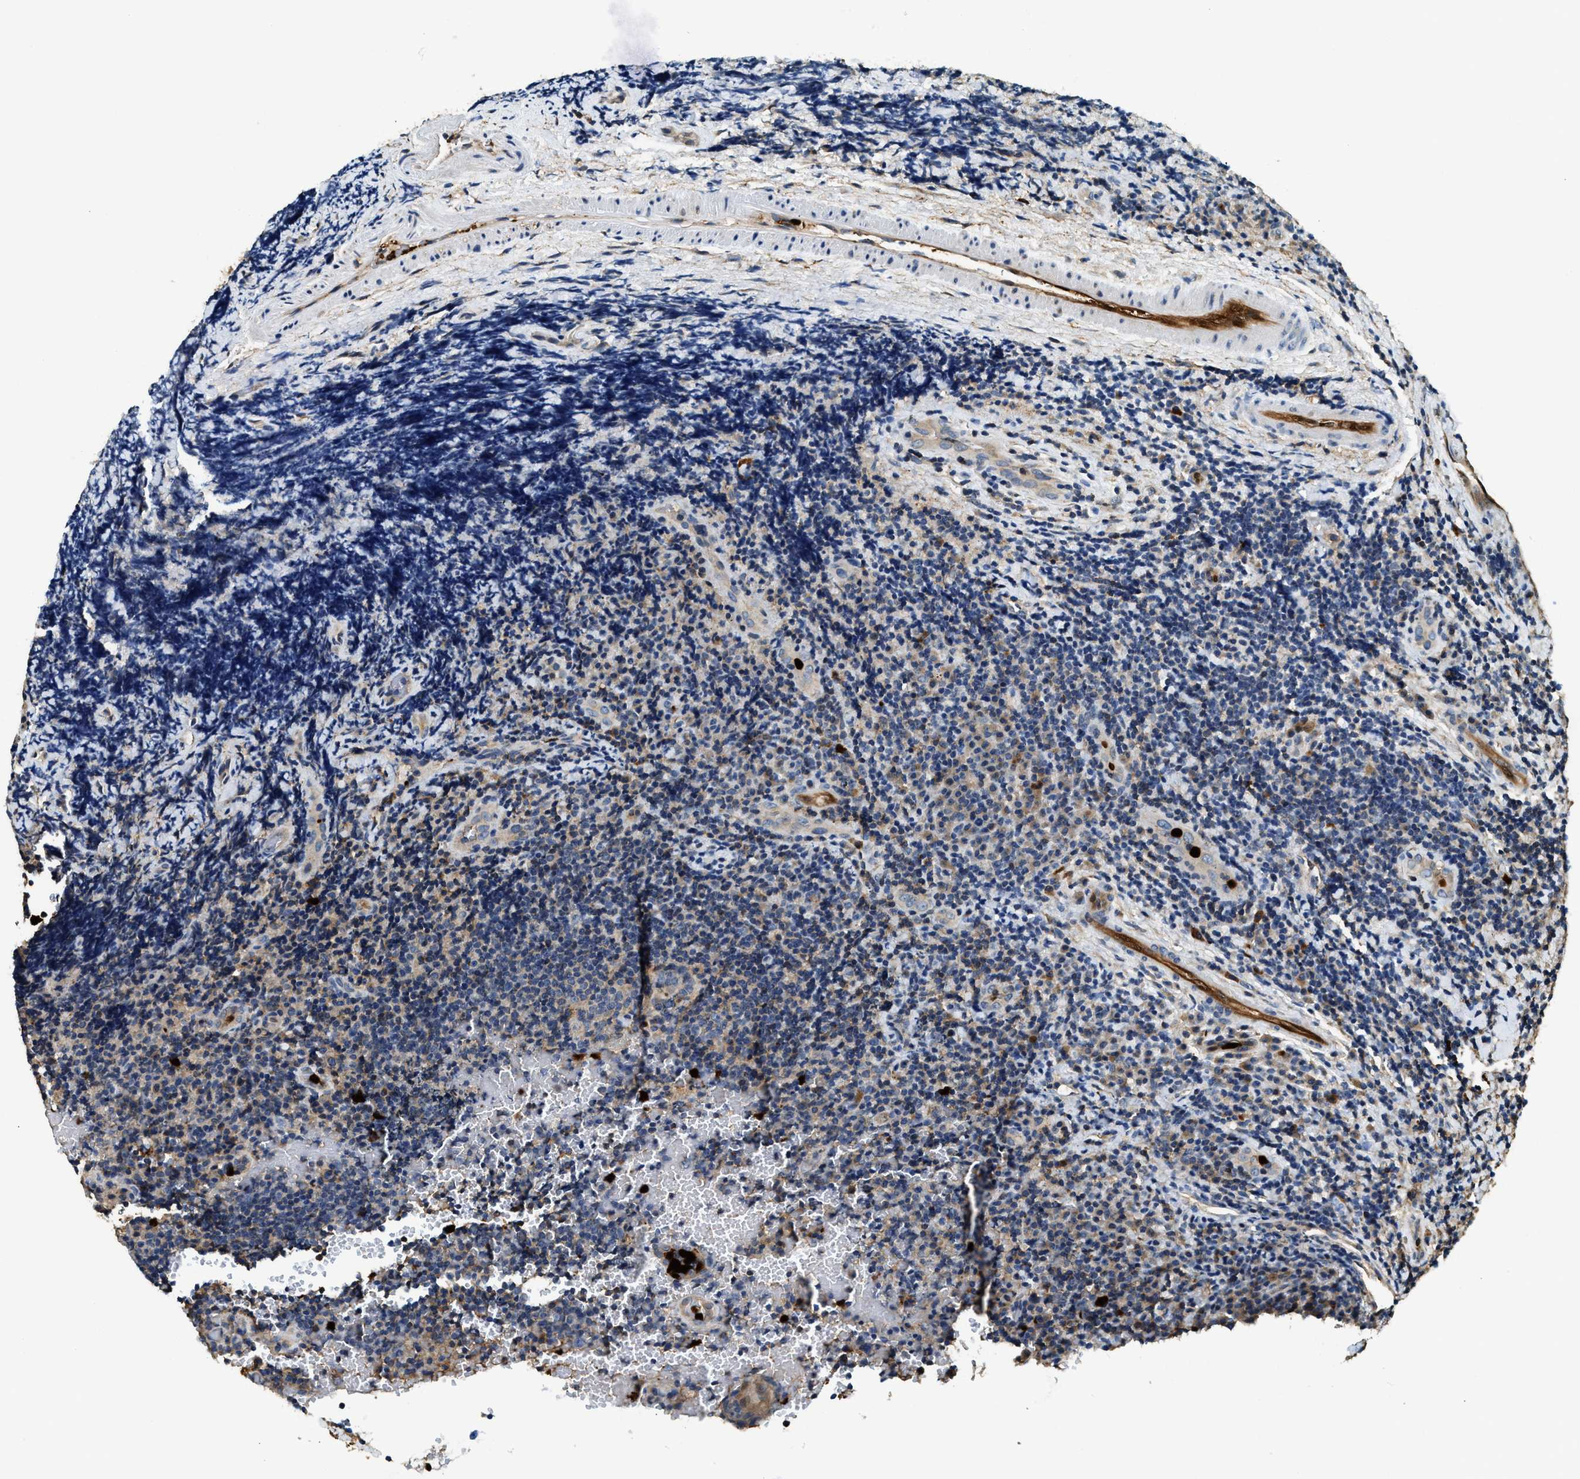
{"staining": {"intensity": "weak", "quantity": "<25%", "location": "cytoplasmic/membranous"}, "tissue": "lymphoma", "cell_type": "Tumor cells", "image_type": "cancer", "snomed": [{"axis": "morphology", "description": "Malignant lymphoma, non-Hodgkin's type, High grade"}, {"axis": "topography", "description": "Tonsil"}], "caption": "The image demonstrates no significant staining in tumor cells of high-grade malignant lymphoma, non-Hodgkin's type.", "gene": "ANXA3", "patient": {"sex": "female", "age": 36}}